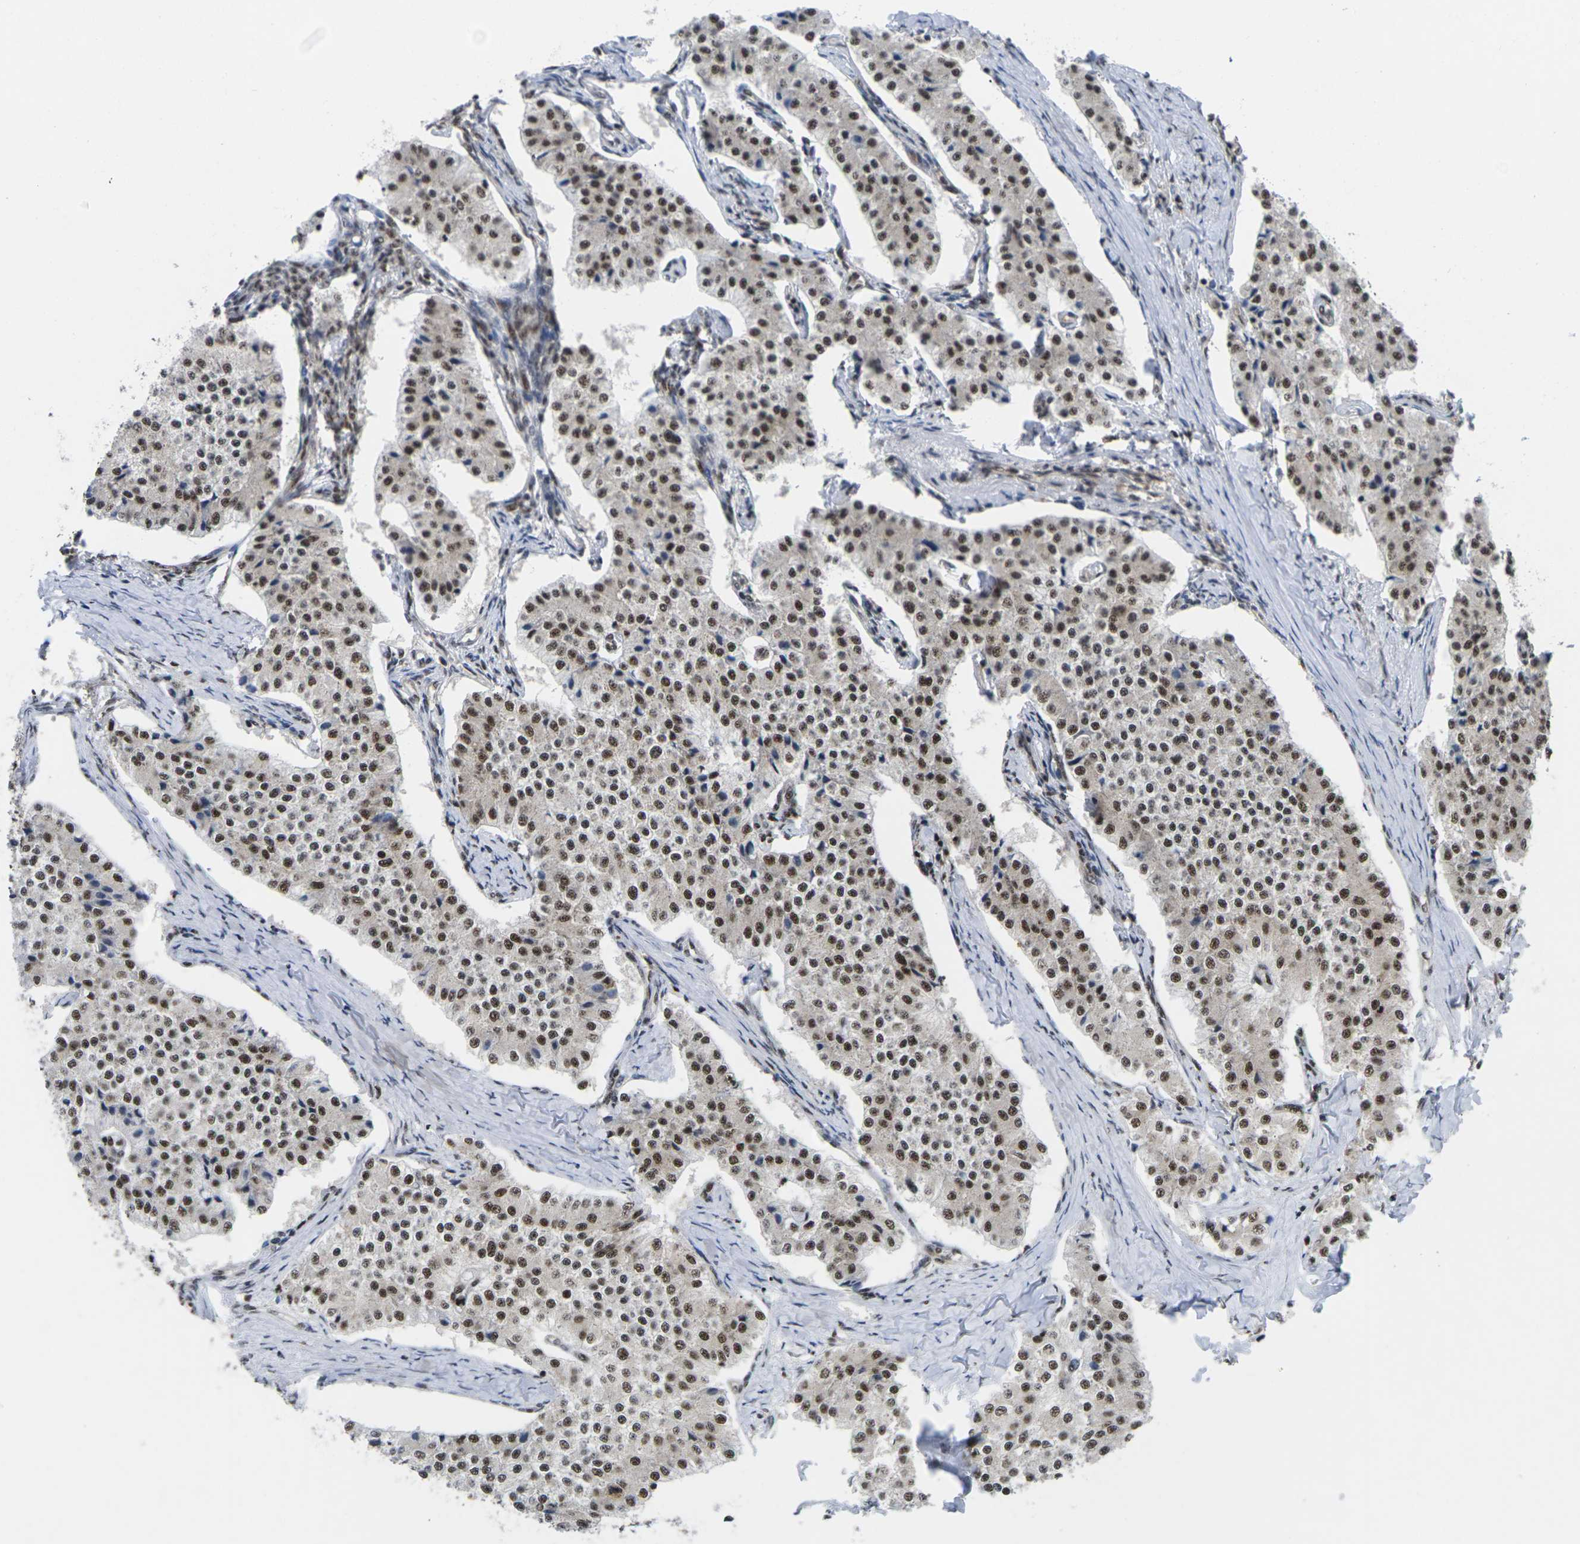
{"staining": {"intensity": "strong", "quantity": ">75%", "location": "nuclear"}, "tissue": "carcinoid", "cell_type": "Tumor cells", "image_type": "cancer", "snomed": [{"axis": "morphology", "description": "Carcinoid, malignant, NOS"}, {"axis": "topography", "description": "Lung"}], "caption": "IHC staining of carcinoid, which reveals high levels of strong nuclear expression in approximately >75% of tumor cells indicating strong nuclear protein staining. The staining was performed using DAB (3,3'-diaminobenzidine) (brown) for protein detection and nuclei were counterstained in hematoxylin (blue).", "gene": "MAGOH", "patient": {"sex": "male", "age": 60}}